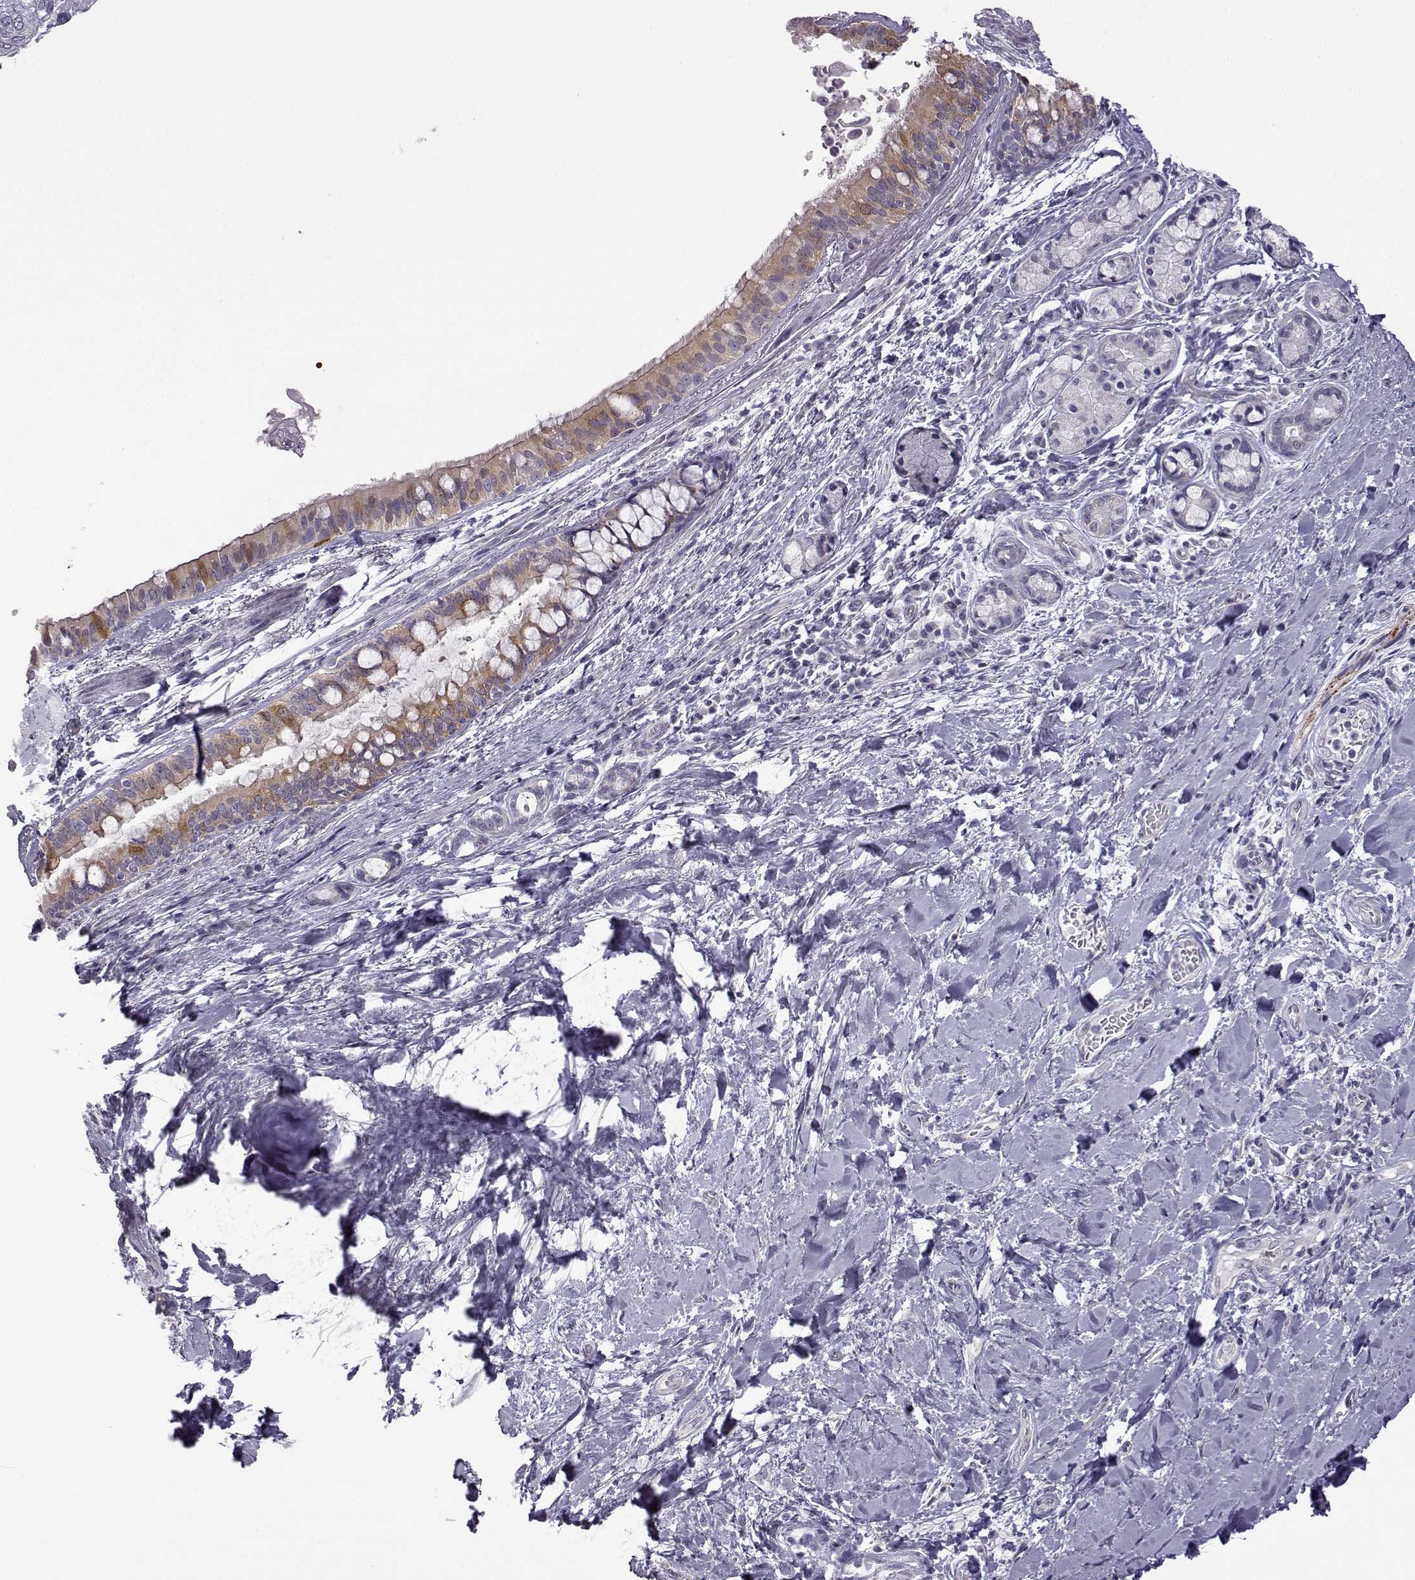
{"staining": {"intensity": "strong", "quantity": "25%-75%", "location": "cytoplasmic/membranous"}, "tissue": "bronchus", "cell_type": "Respiratory epithelial cells", "image_type": "normal", "snomed": [{"axis": "morphology", "description": "Normal tissue, NOS"}, {"axis": "morphology", "description": "Squamous cell carcinoma, NOS"}, {"axis": "topography", "description": "Bronchus"}, {"axis": "topography", "description": "Lung"}], "caption": "Immunohistochemical staining of unremarkable human bronchus shows high levels of strong cytoplasmic/membranous positivity in approximately 25%-75% of respiratory epithelial cells.", "gene": "VGF", "patient": {"sex": "male", "age": 69}}